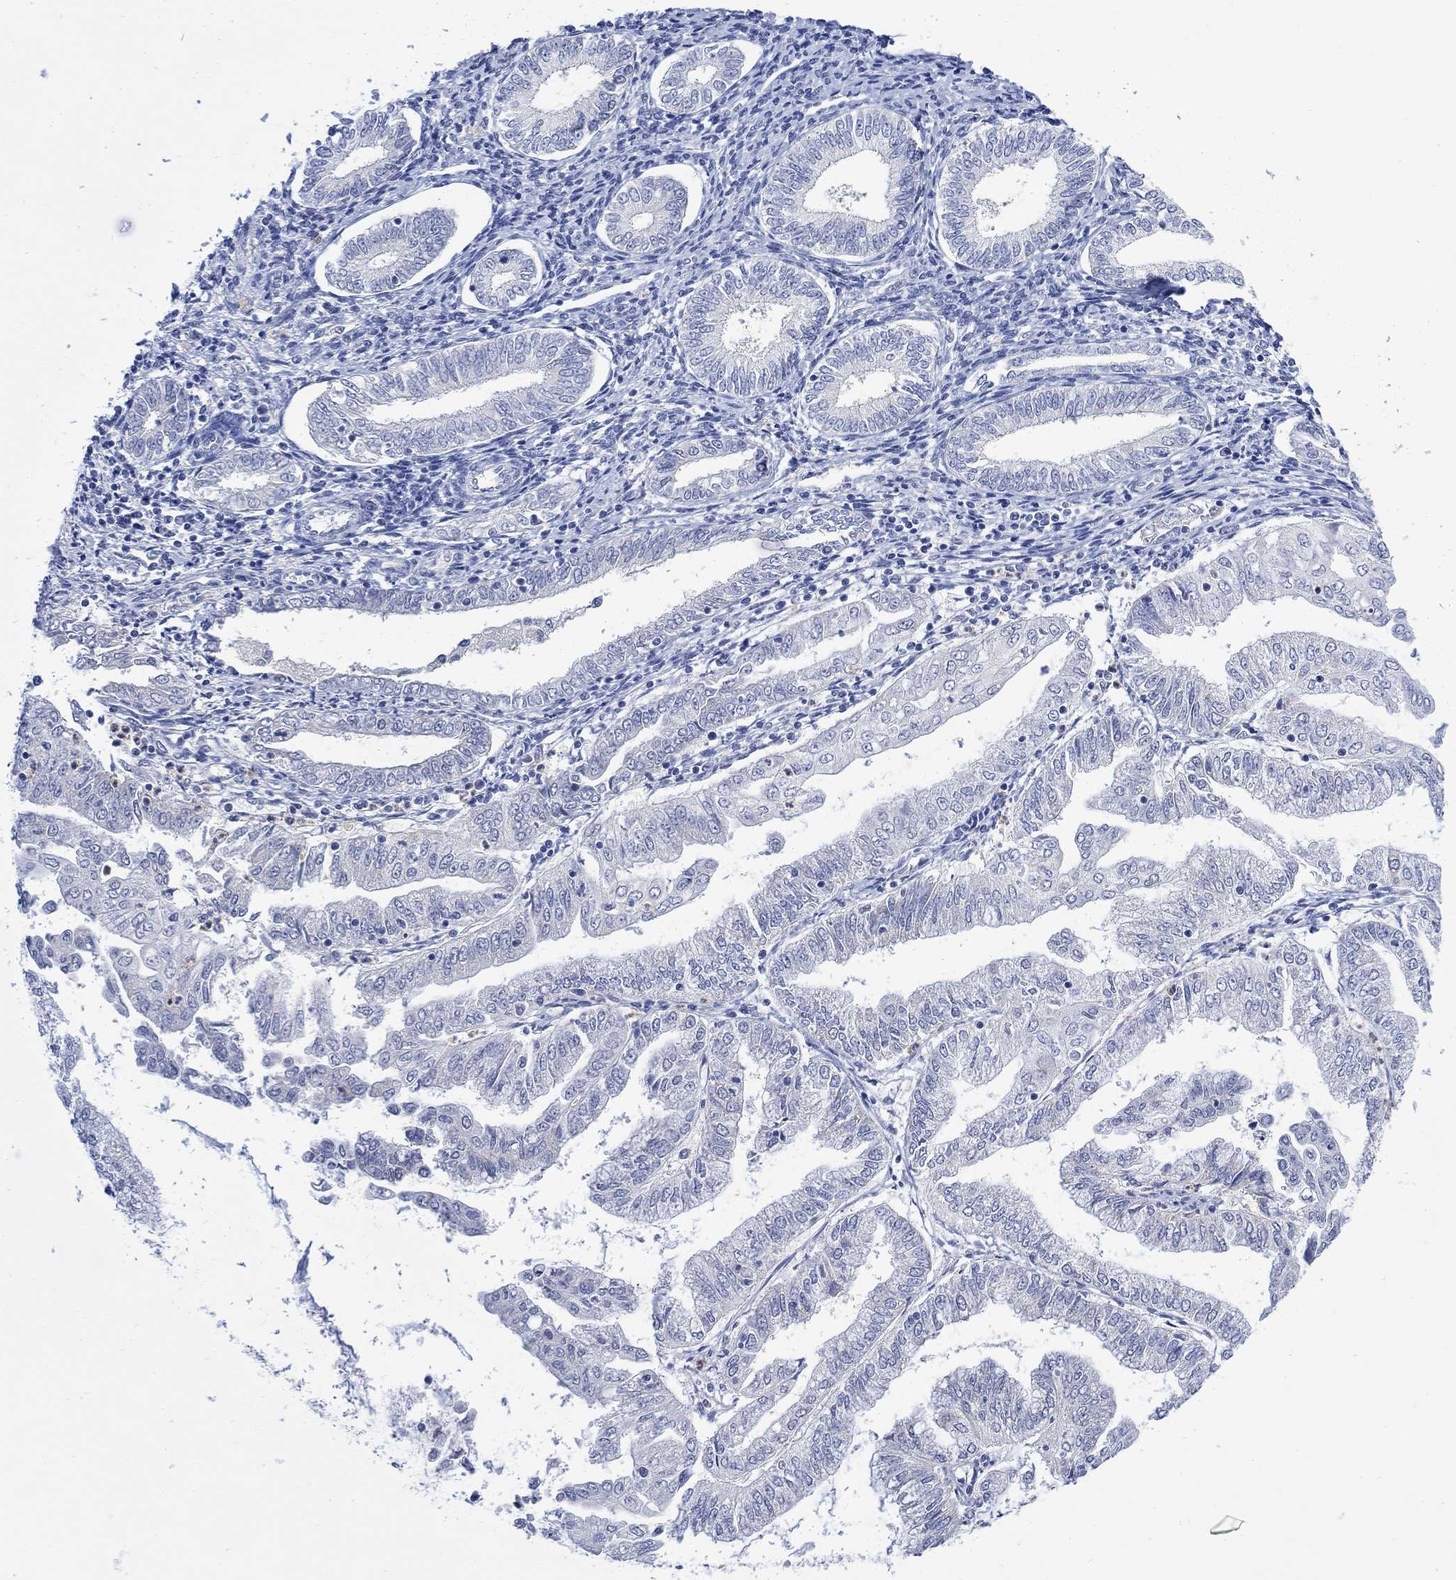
{"staining": {"intensity": "negative", "quantity": "none", "location": "none"}, "tissue": "endometrial cancer", "cell_type": "Tumor cells", "image_type": "cancer", "snomed": [{"axis": "morphology", "description": "Adenocarcinoma, NOS"}, {"axis": "topography", "description": "Endometrium"}], "caption": "Tumor cells are negative for protein expression in human endometrial cancer (adenocarcinoma).", "gene": "FBP2", "patient": {"sex": "female", "age": 56}}